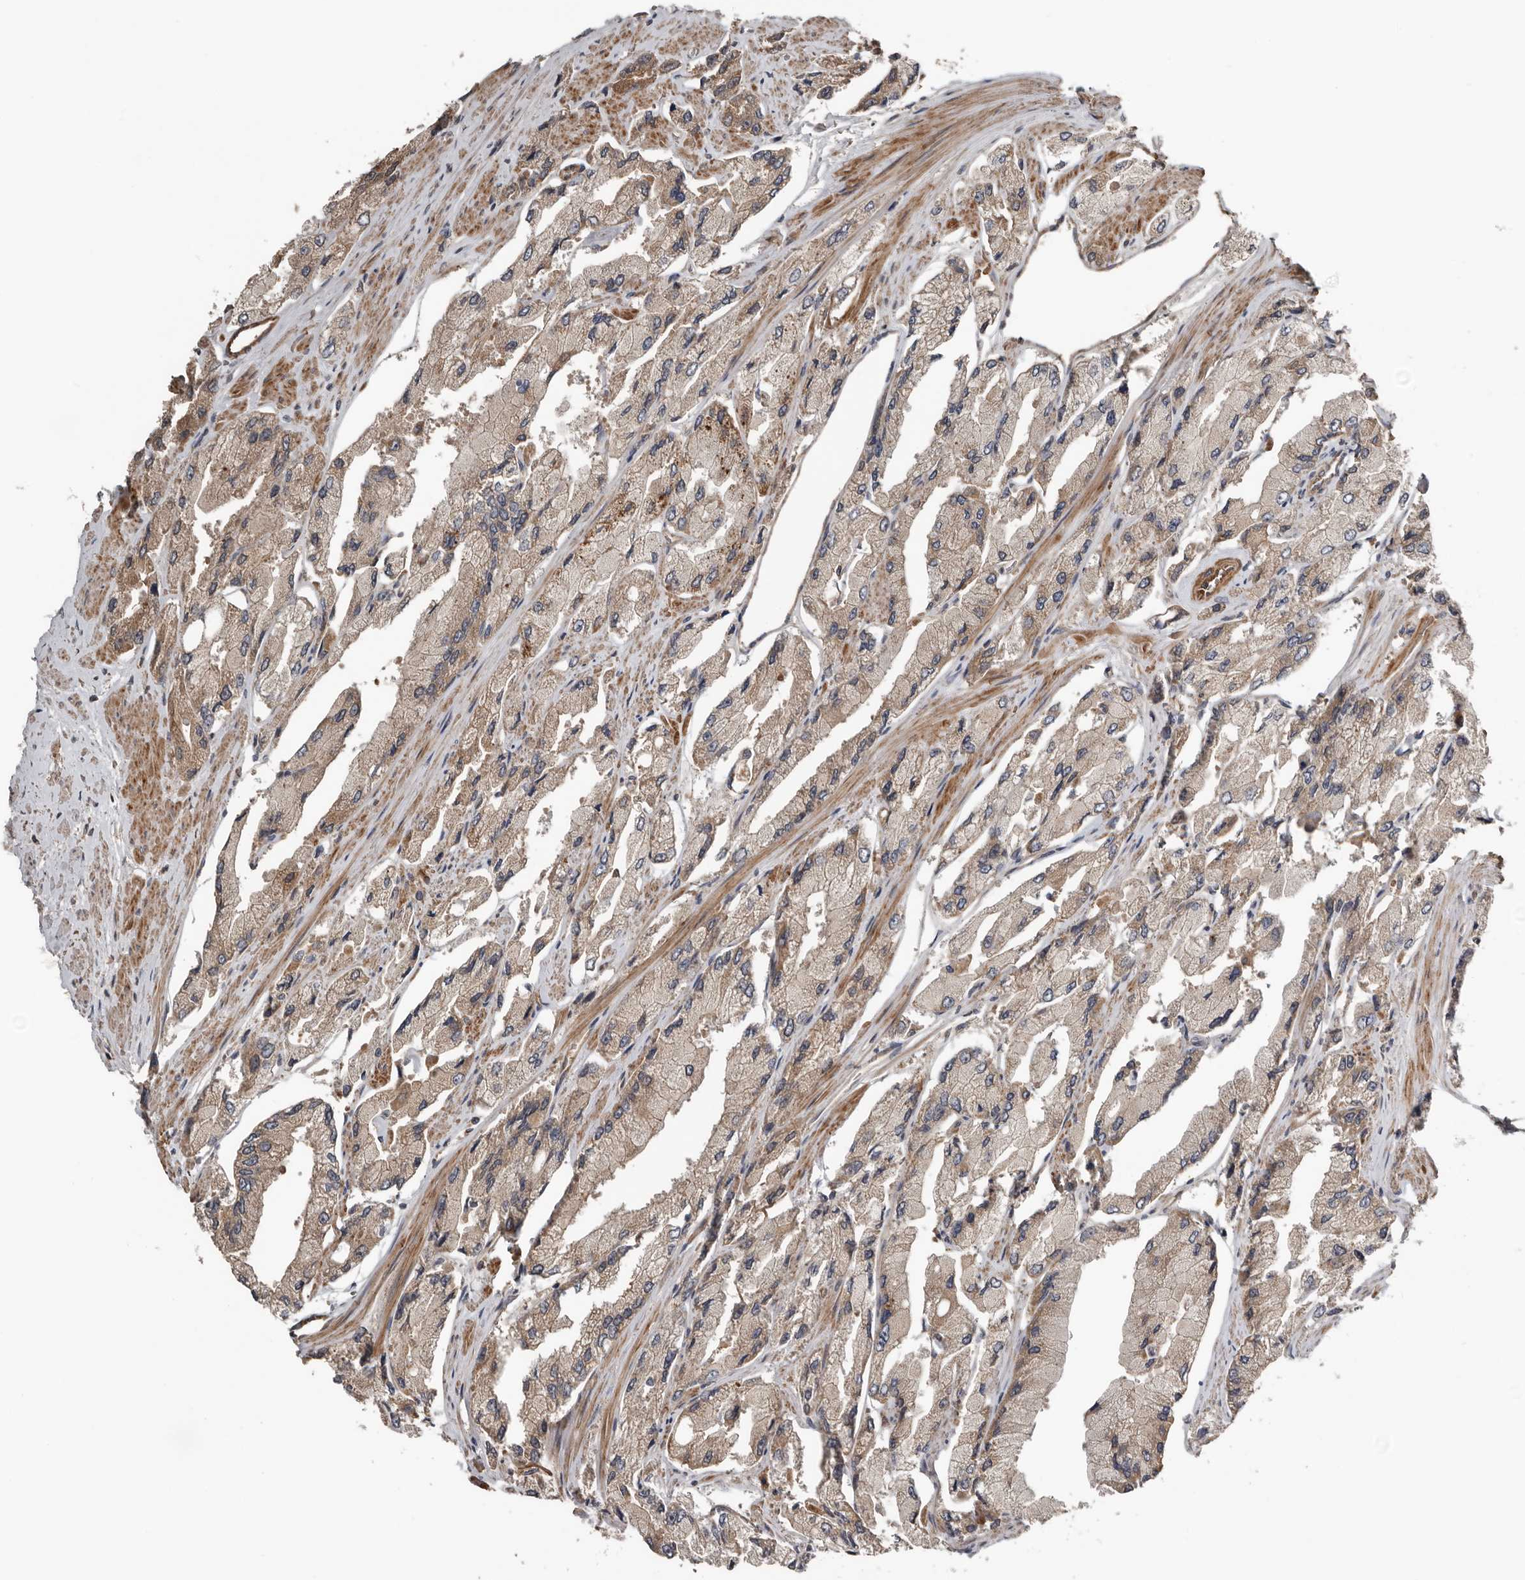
{"staining": {"intensity": "weak", "quantity": "25%-75%", "location": "cytoplasmic/membranous"}, "tissue": "prostate cancer", "cell_type": "Tumor cells", "image_type": "cancer", "snomed": [{"axis": "morphology", "description": "Adenocarcinoma, High grade"}, {"axis": "topography", "description": "Prostate"}], "caption": "Adenocarcinoma (high-grade) (prostate) stained with a protein marker demonstrates weak staining in tumor cells.", "gene": "DNAJB4", "patient": {"sex": "male", "age": 58}}